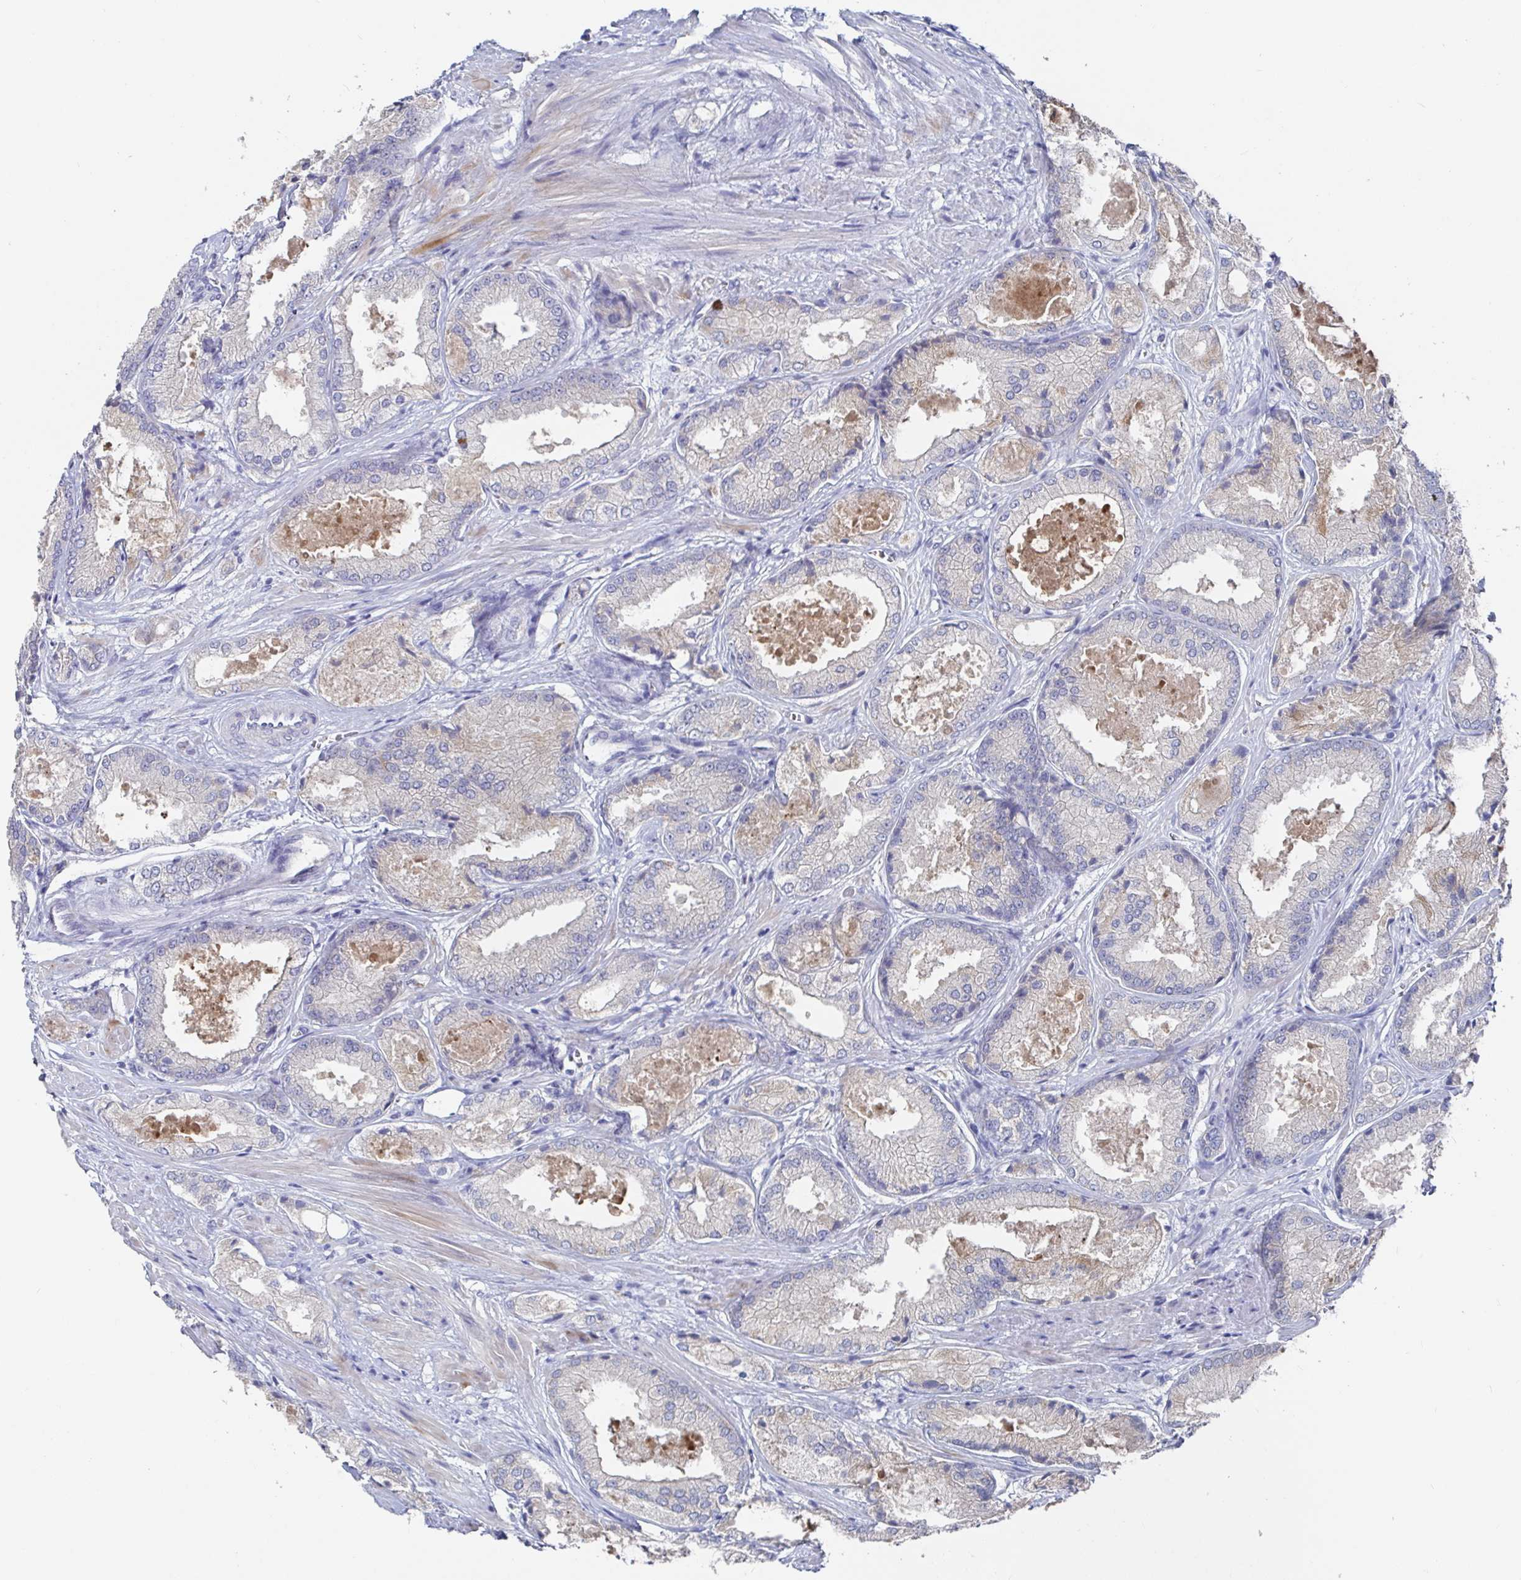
{"staining": {"intensity": "negative", "quantity": "none", "location": "none"}, "tissue": "prostate cancer", "cell_type": "Tumor cells", "image_type": "cancer", "snomed": [{"axis": "morphology", "description": "Adenocarcinoma, High grade"}, {"axis": "topography", "description": "Prostate"}], "caption": "Immunohistochemistry image of neoplastic tissue: human prostate high-grade adenocarcinoma stained with DAB shows no significant protein positivity in tumor cells.", "gene": "GPR148", "patient": {"sex": "male", "age": 68}}